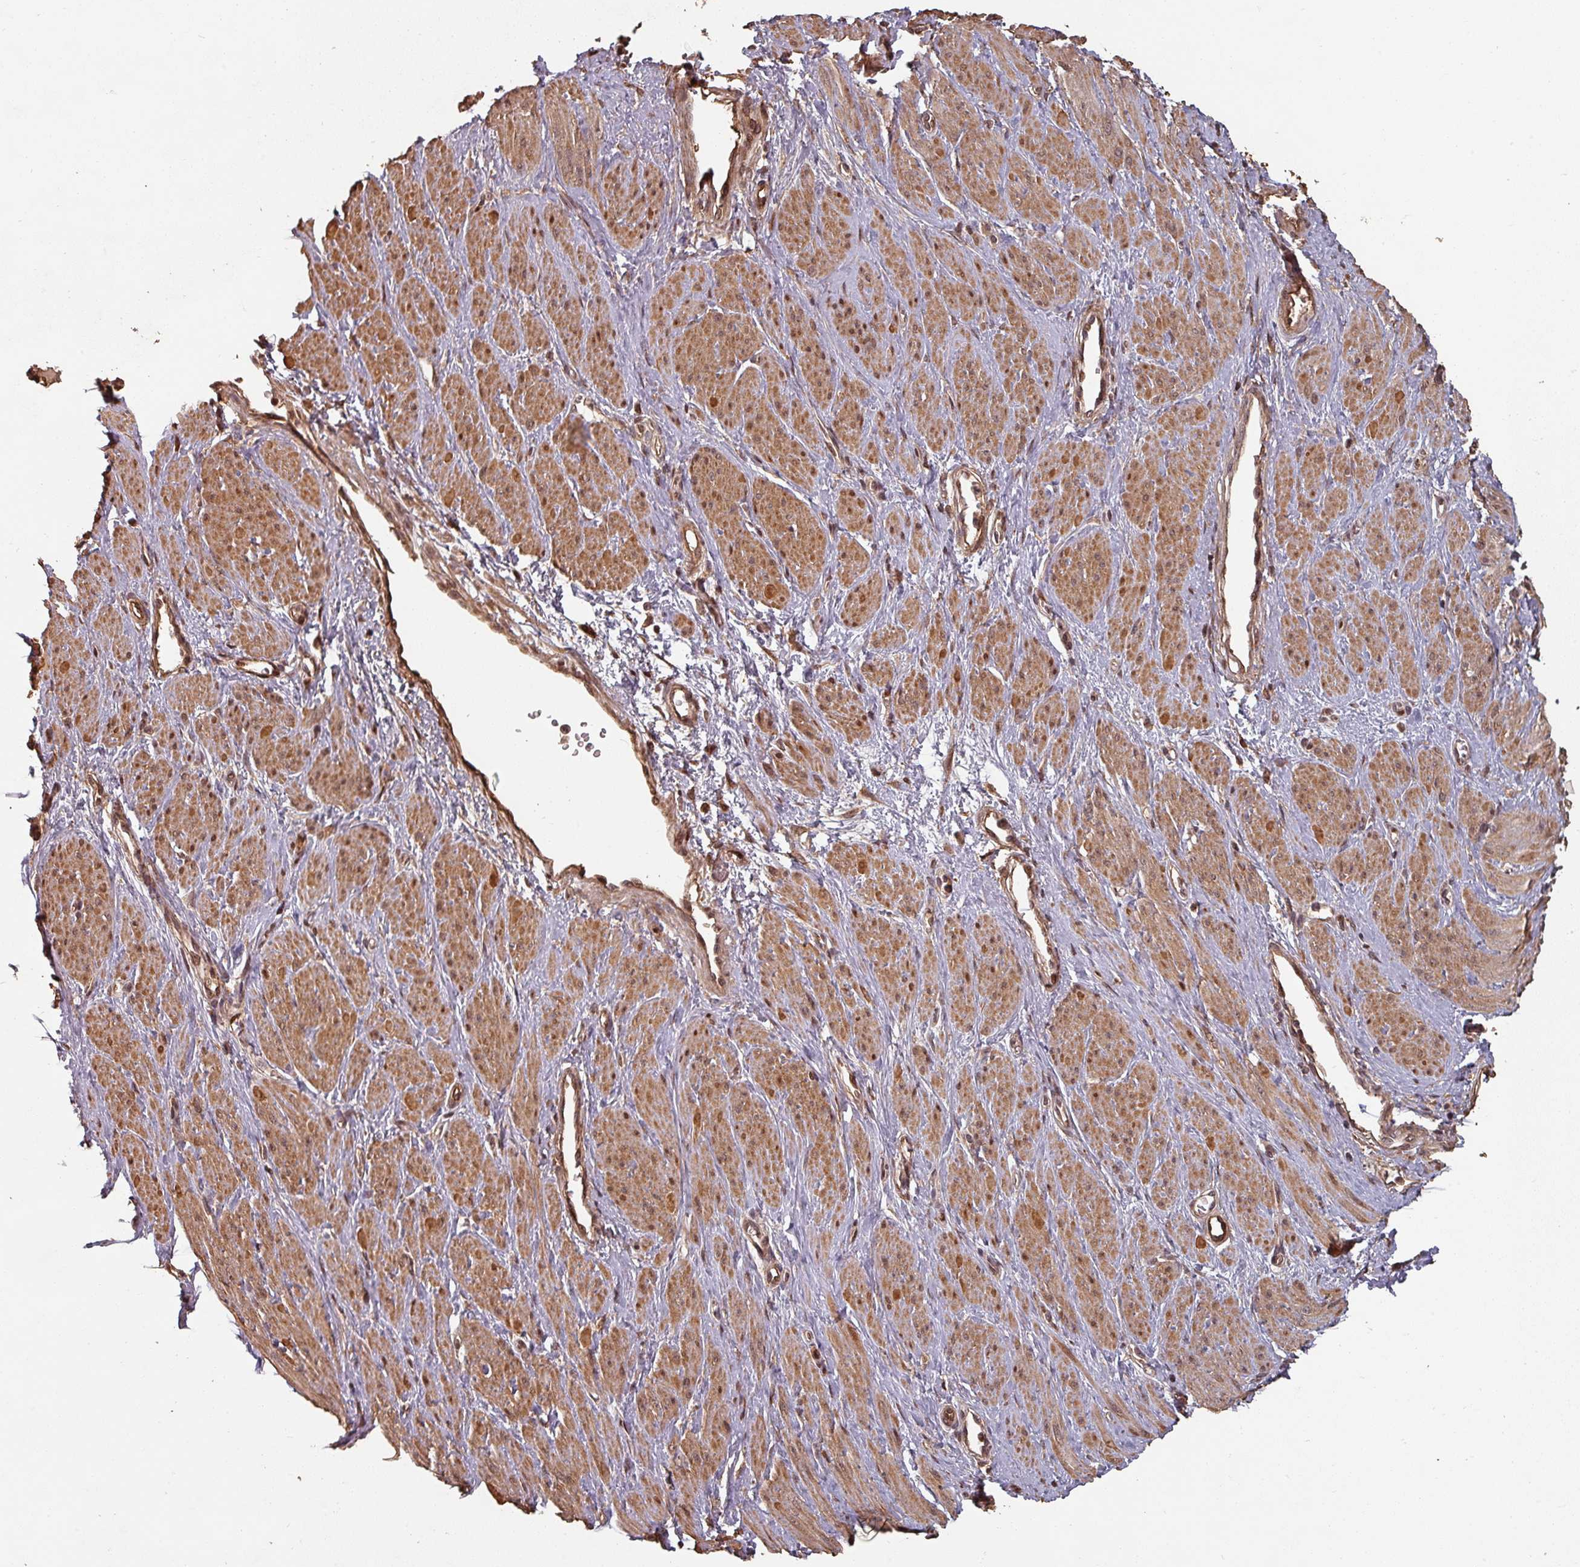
{"staining": {"intensity": "moderate", "quantity": ">75%", "location": "cytoplasmic/membranous,nuclear"}, "tissue": "smooth muscle", "cell_type": "Smooth muscle cells", "image_type": "normal", "snomed": [{"axis": "morphology", "description": "Normal tissue, NOS"}, {"axis": "topography", "description": "Smooth muscle"}, {"axis": "topography", "description": "Uterus"}], "caption": "Smooth muscle stained with a protein marker reveals moderate staining in smooth muscle cells.", "gene": "EID1", "patient": {"sex": "female", "age": 39}}